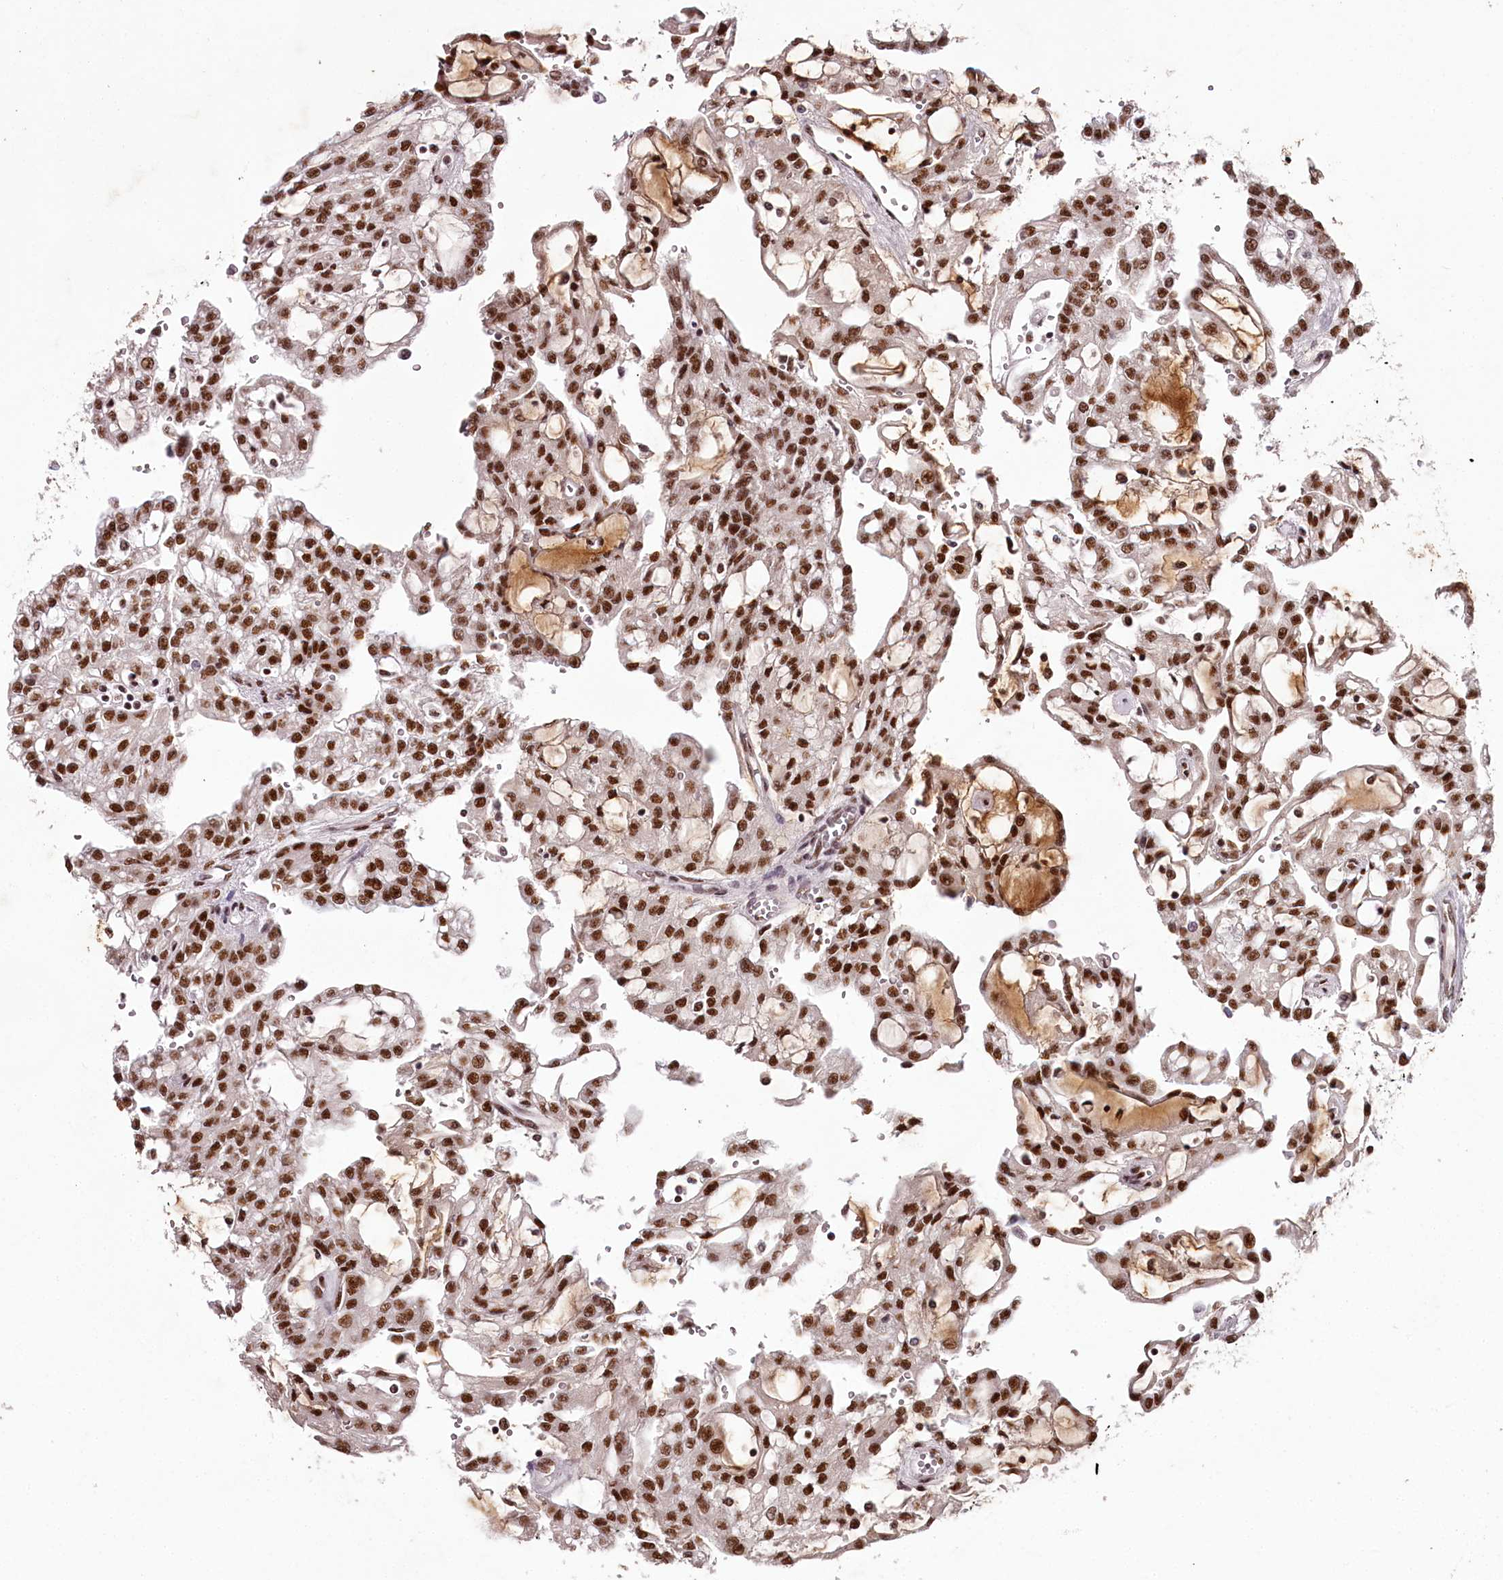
{"staining": {"intensity": "strong", "quantity": ">75%", "location": "nuclear"}, "tissue": "renal cancer", "cell_type": "Tumor cells", "image_type": "cancer", "snomed": [{"axis": "morphology", "description": "Adenocarcinoma, NOS"}, {"axis": "topography", "description": "Kidney"}], "caption": "A histopathology image of adenocarcinoma (renal) stained for a protein demonstrates strong nuclear brown staining in tumor cells.", "gene": "PSPC1", "patient": {"sex": "male", "age": 63}}